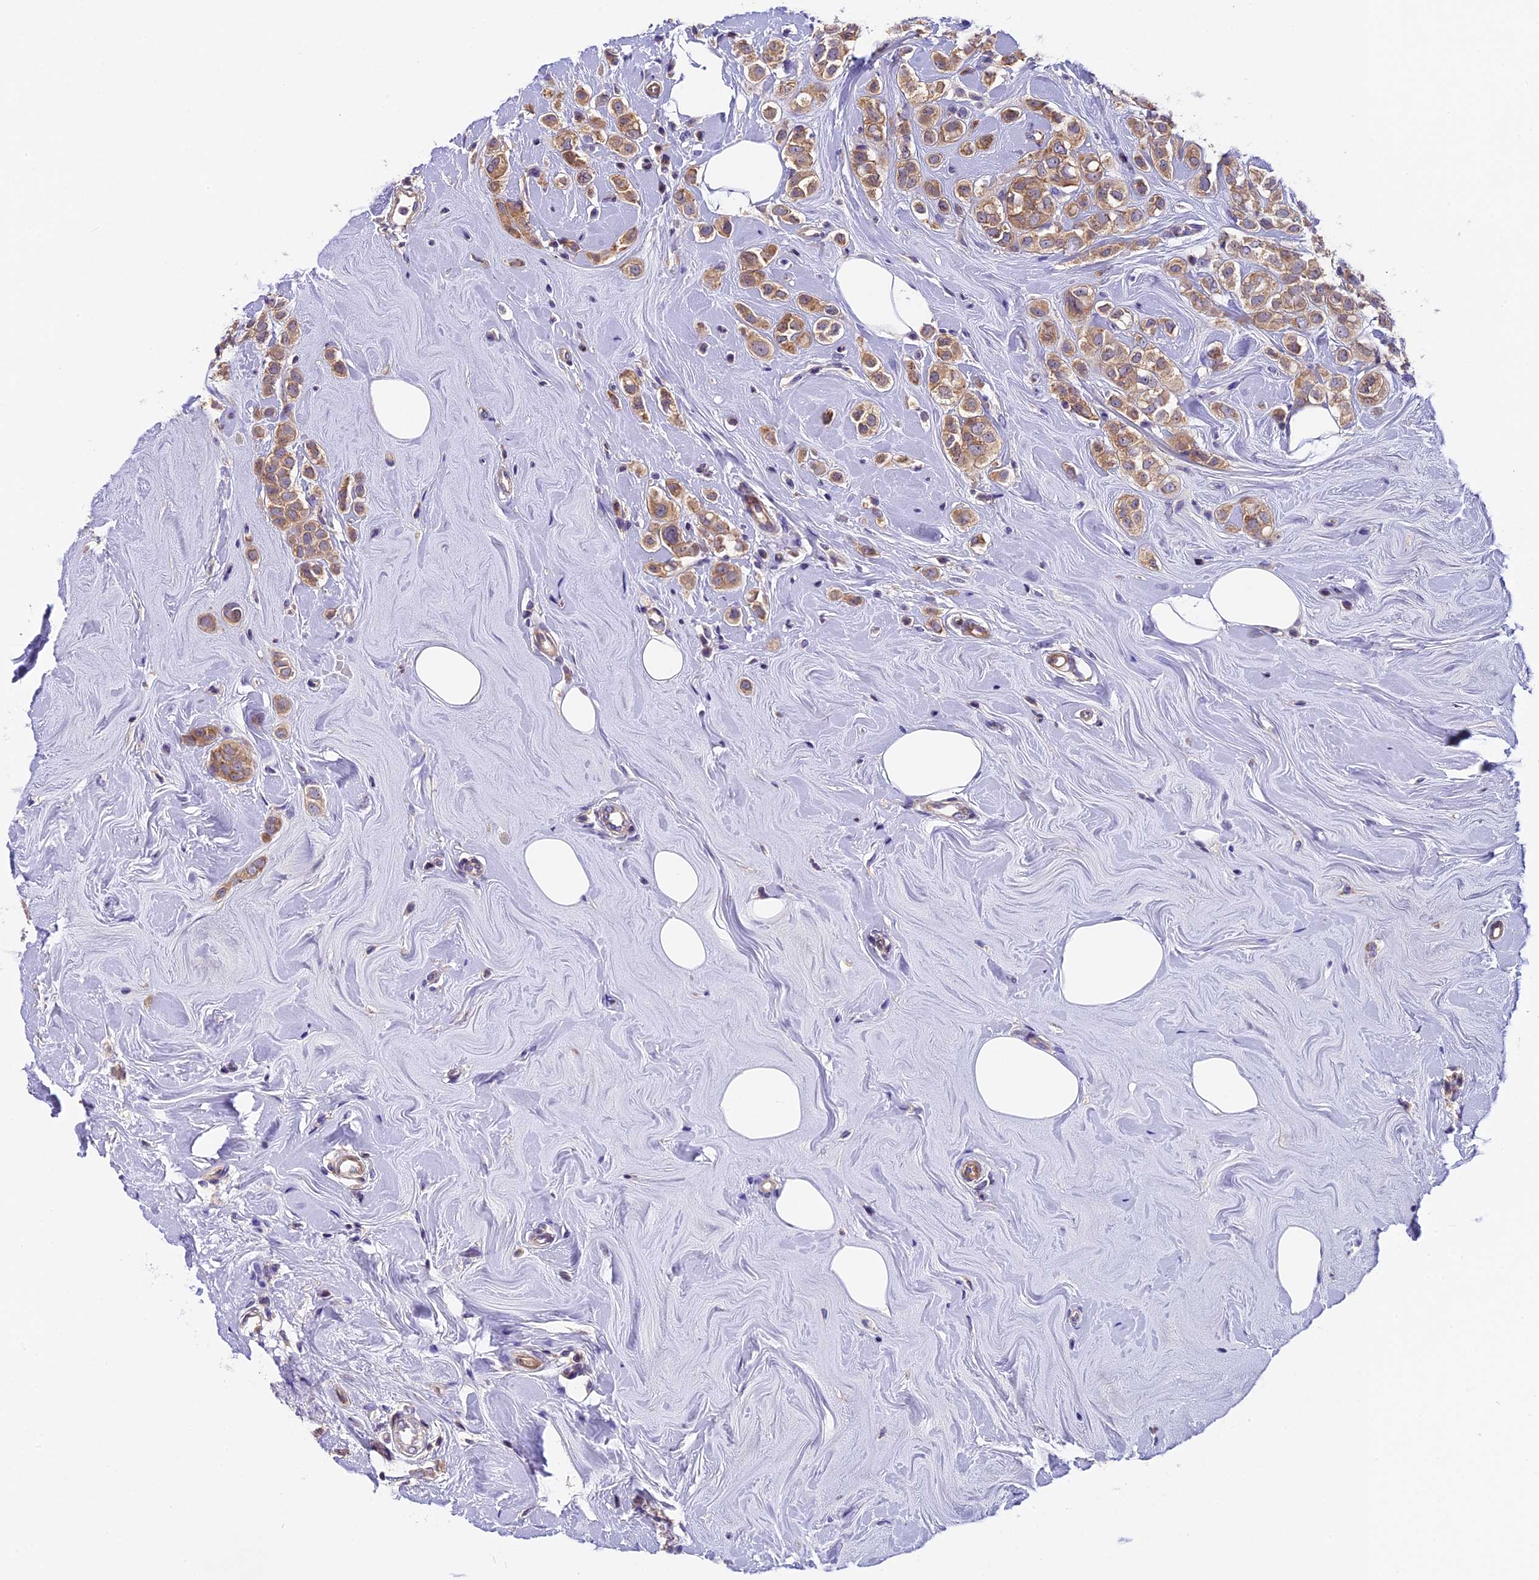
{"staining": {"intensity": "moderate", "quantity": ">75%", "location": "cytoplasmic/membranous"}, "tissue": "breast cancer", "cell_type": "Tumor cells", "image_type": "cancer", "snomed": [{"axis": "morphology", "description": "Lobular carcinoma"}, {"axis": "topography", "description": "Breast"}], "caption": "This histopathology image displays immunohistochemistry (IHC) staining of human breast lobular carcinoma, with medium moderate cytoplasmic/membranous staining in approximately >75% of tumor cells.", "gene": "FAM98C", "patient": {"sex": "female", "age": 47}}